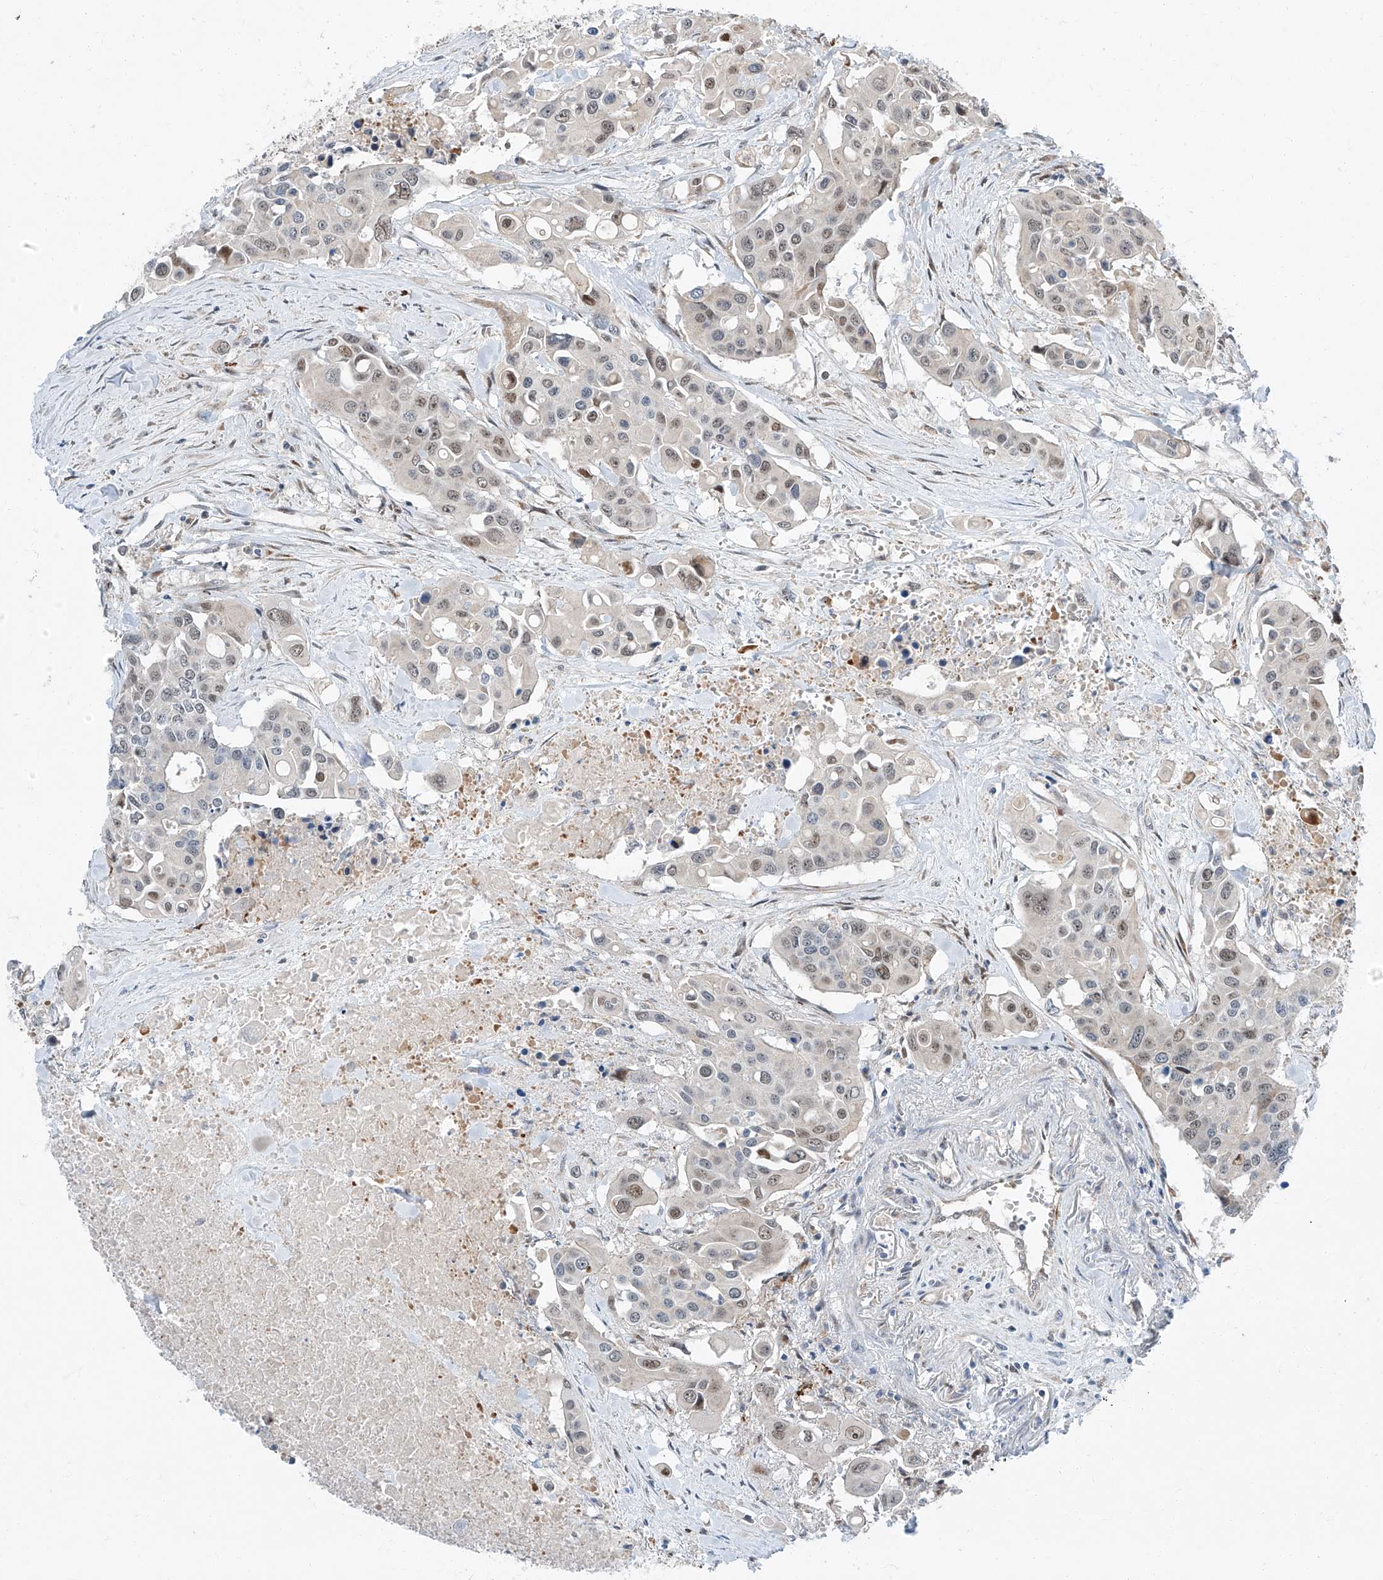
{"staining": {"intensity": "weak", "quantity": "<25%", "location": "nuclear"}, "tissue": "colorectal cancer", "cell_type": "Tumor cells", "image_type": "cancer", "snomed": [{"axis": "morphology", "description": "Adenocarcinoma, NOS"}, {"axis": "topography", "description": "Colon"}], "caption": "Photomicrograph shows no significant protein expression in tumor cells of colorectal cancer (adenocarcinoma). (Immunohistochemistry, brightfield microscopy, high magnification).", "gene": "CLDND1", "patient": {"sex": "male", "age": 77}}